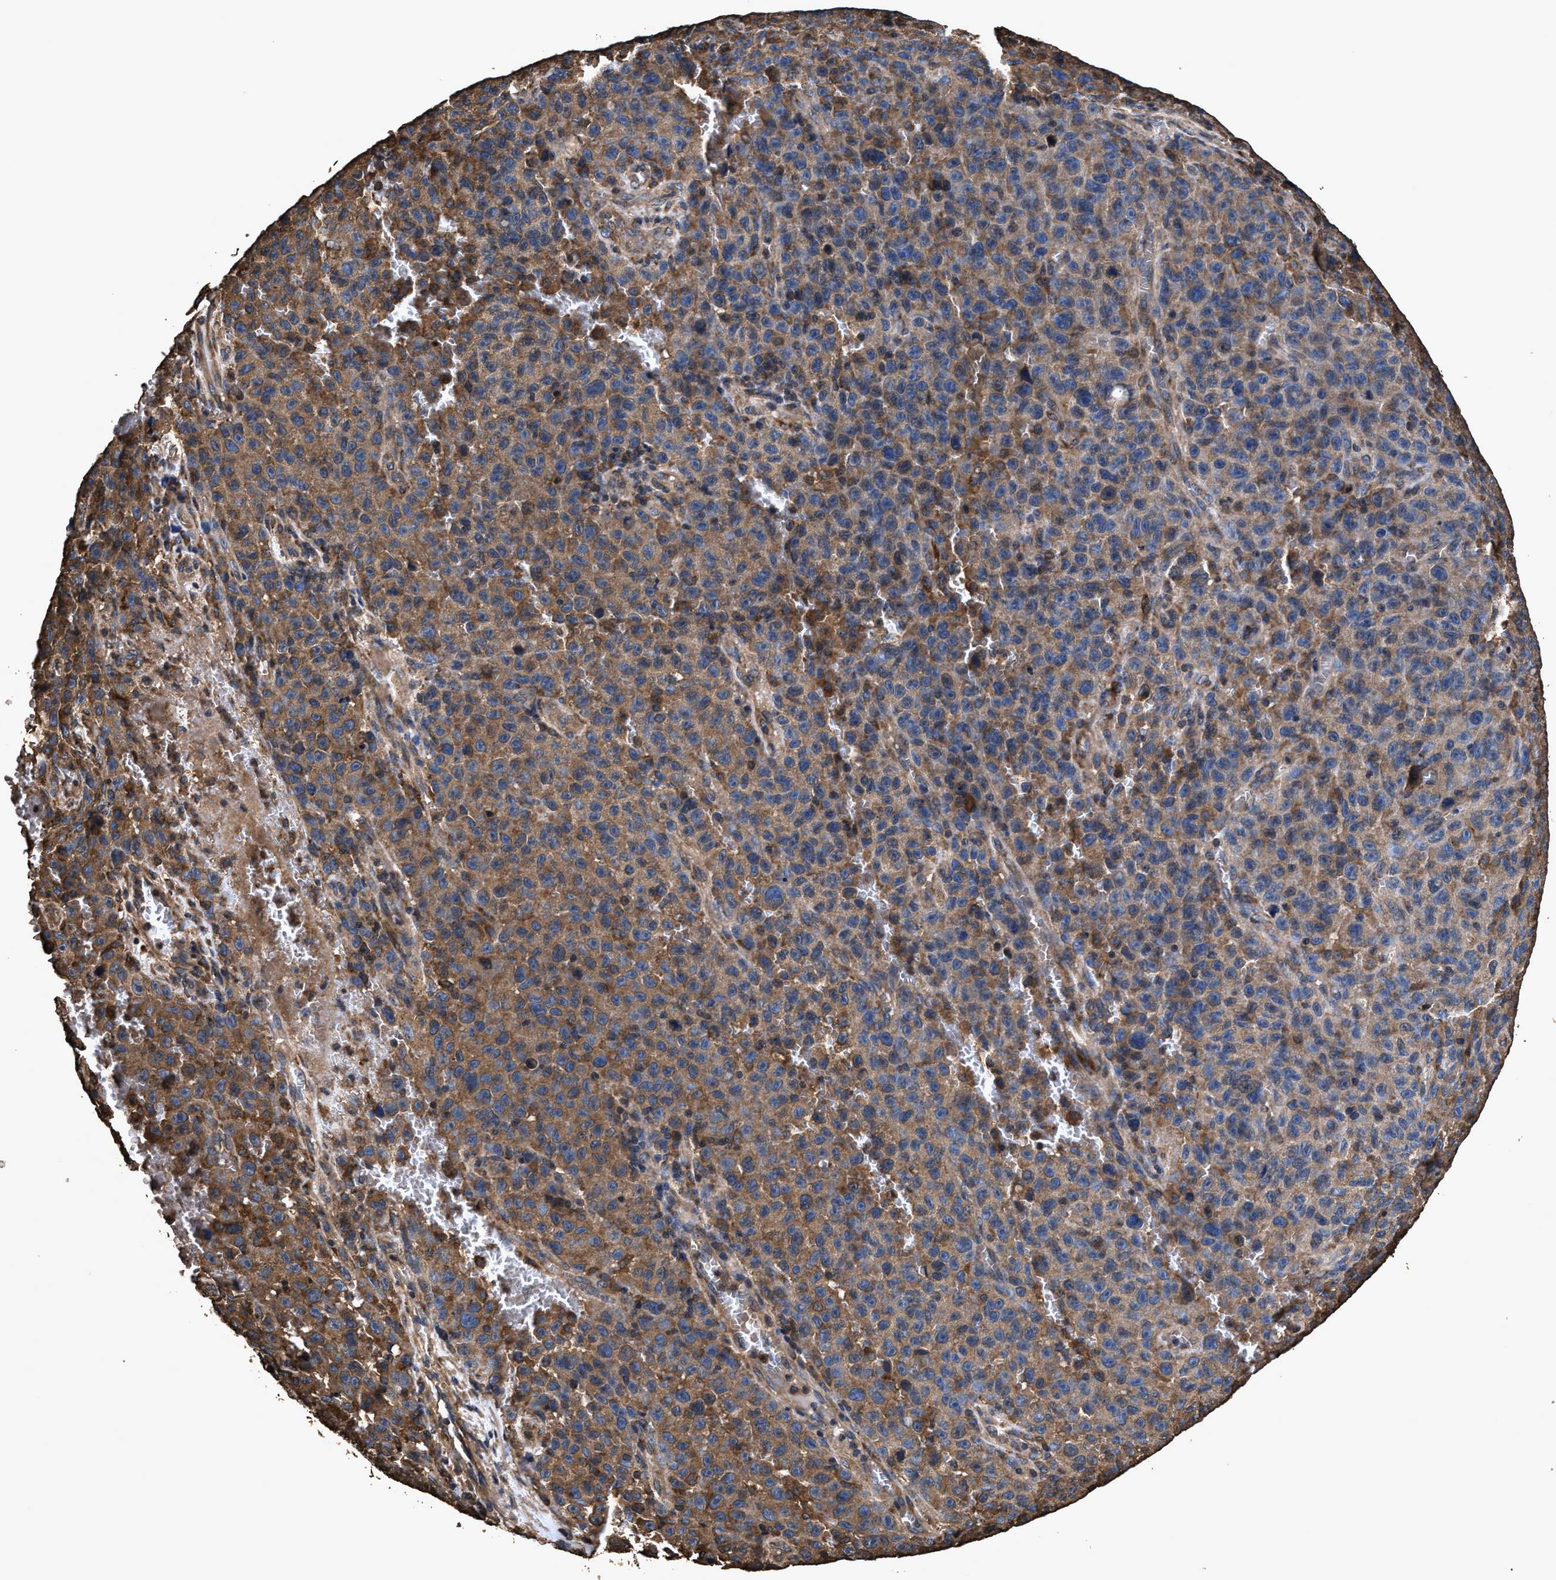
{"staining": {"intensity": "moderate", "quantity": ">75%", "location": "cytoplasmic/membranous"}, "tissue": "melanoma", "cell_type": "Tumor cells", "image_type": "cancer", "snomed": [{"axis": "morphology", "description": "Malignant melanoma, NOS"}, {"axis": "topography", "description": "Skin"}], "caption": "Brown immunohistochemical staining in malignant melanoma exhibits moderate cytoplasmic/membranous expression in about >75% of tumor cells.", "gene": "ZMYND19", "patient": {"sex": "female", "age": 82}}